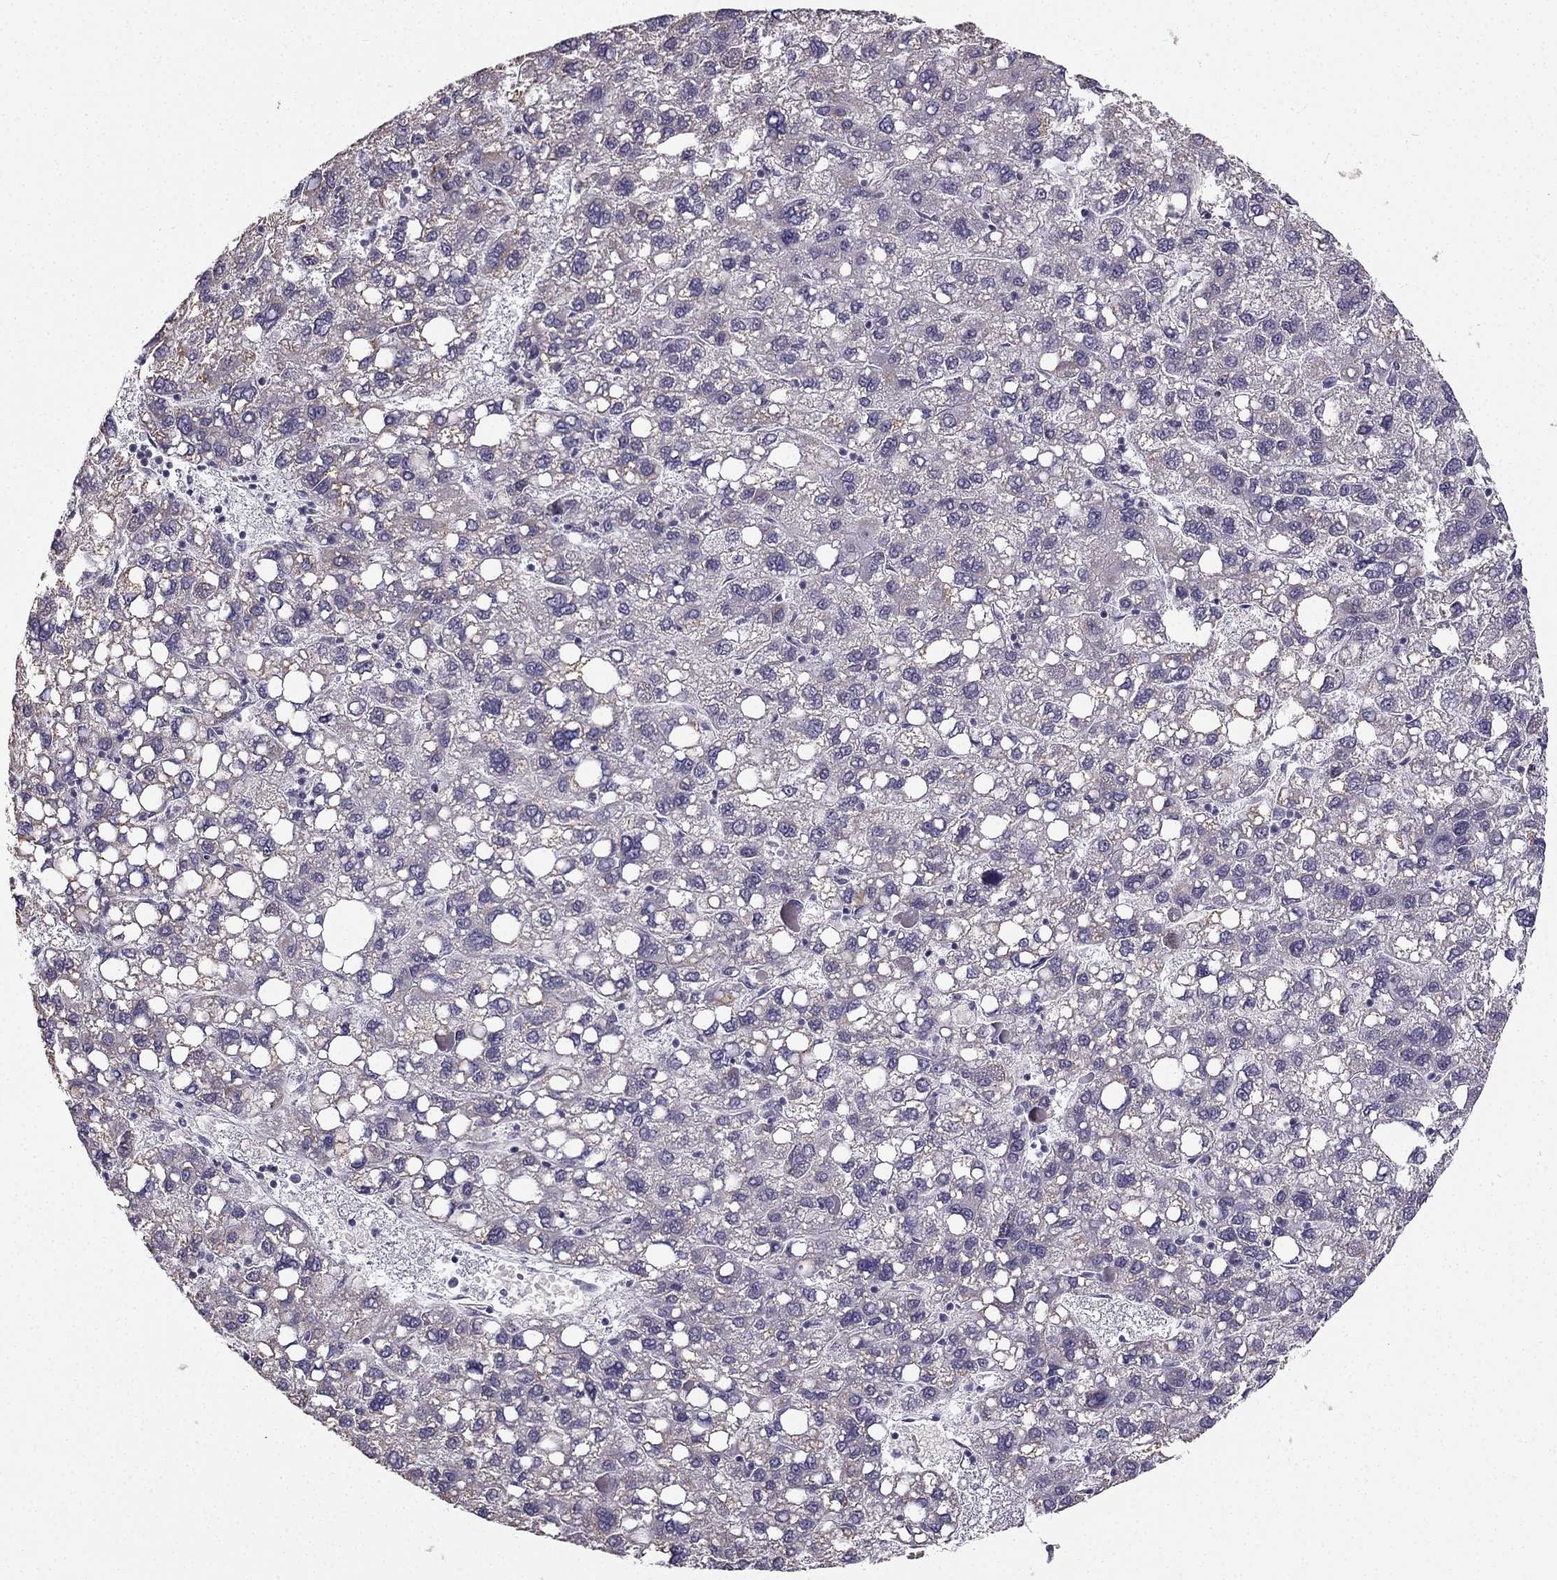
{"staining": {"intensity": "moderate", "quantity": "<25%", "location": "cytoplasmic/membranous"}, "tissue": "liver cancer", "cell_type": "Tumor cells", "image_type": "cancer", "snomed": [{"axis": "morphology", "description": "Carcinoma, Hepatocellular, NOS"}, {"axis": "topography", "description": "Liver"}], "caption": "Tumor cells reveal low levels of moderate cytoplasmic/membranous expression in about <25% of cells in liver cancer (hepatocellular carcinoma).", "gene": "TSPYL5", "patient": {"sex": "female", "age": 82}}